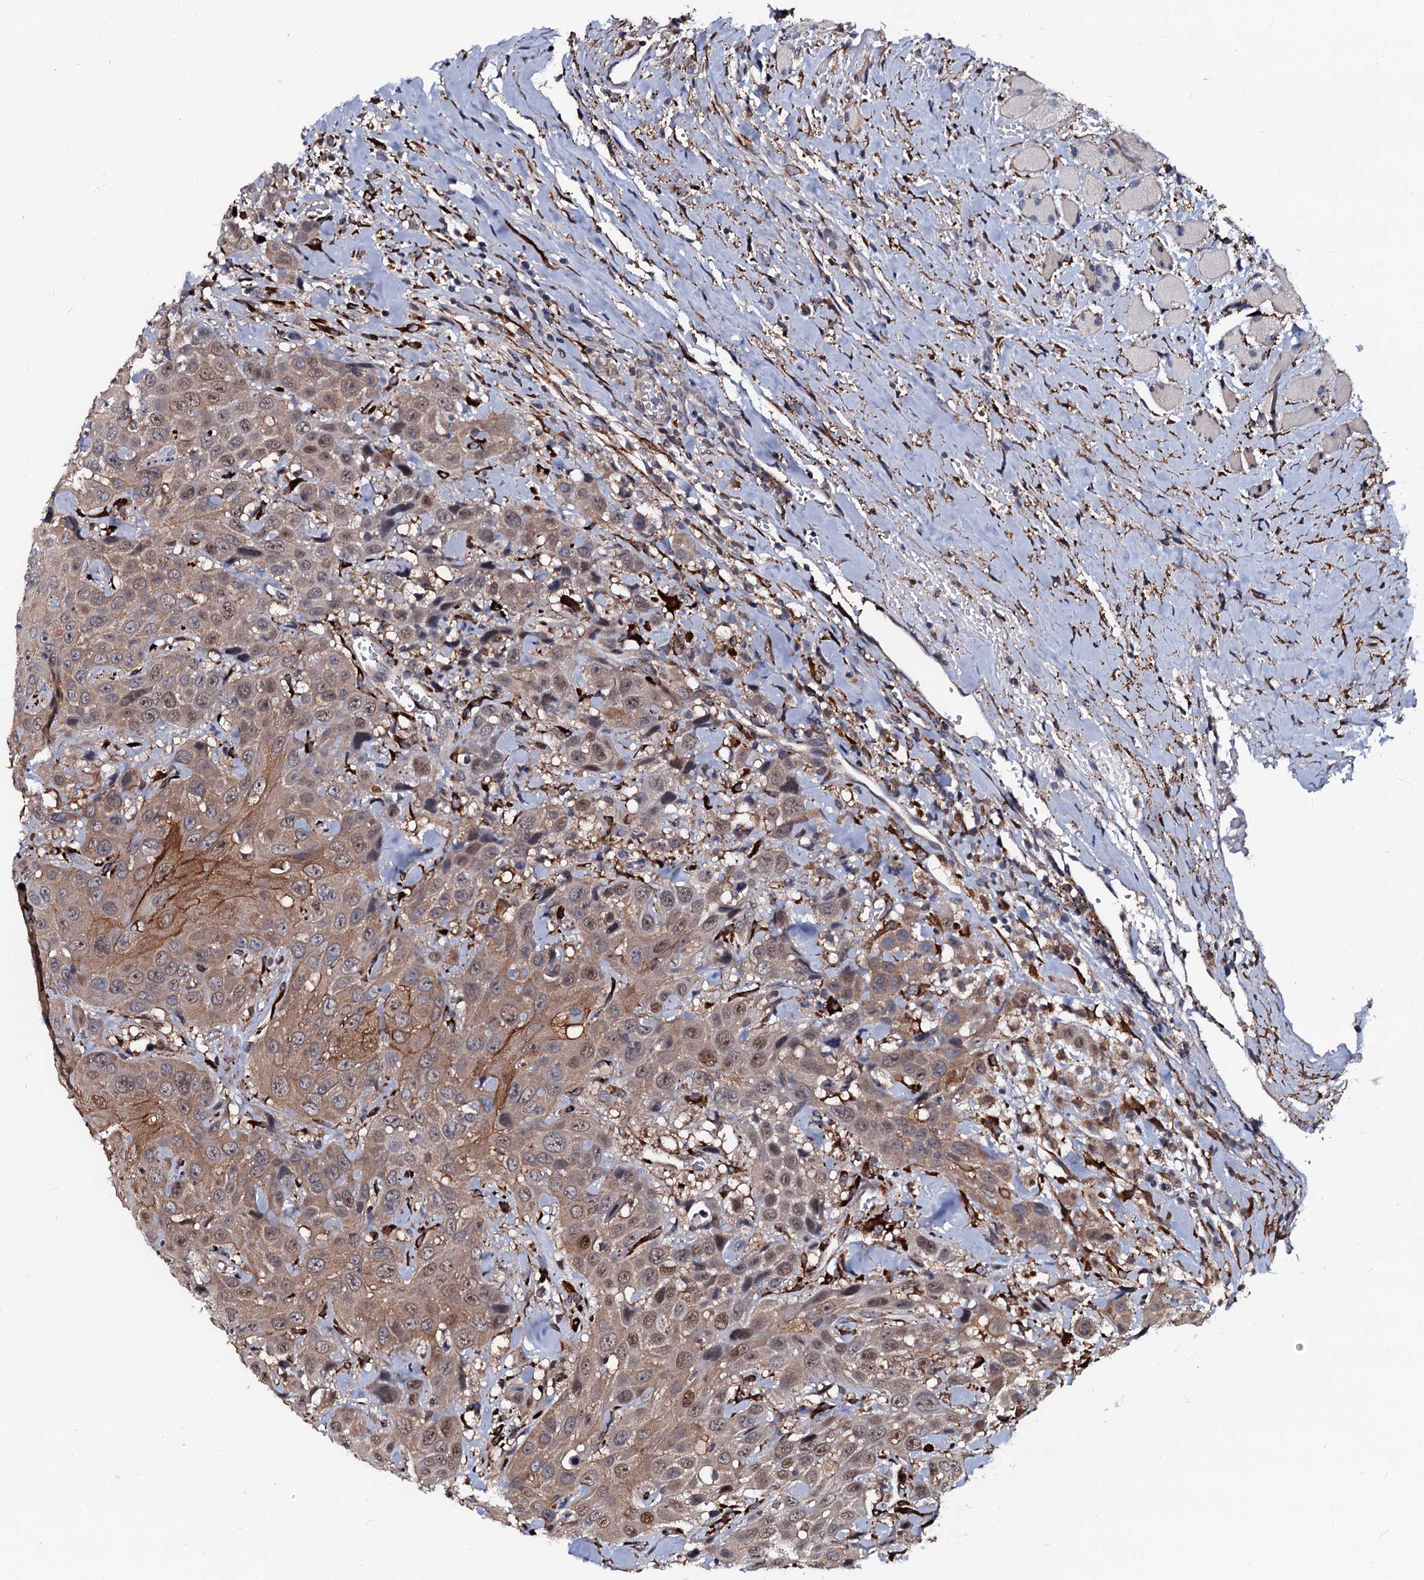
{"staining": {"intensity": "moderate", "quantity": ">75%", "location": "cytoplasmic/membranous,nuclear"}, "tissue": "head and neck cancer", "cell_type": "Tumor cells", "image_type": "cancer", "snomed": [{"axis": "morphology", "description": "Squamous cell carcinoma, NOS"}, {"axis": "topography", "description": "Head-Neck"}], "caption": "An IHC photomicrograph of neoplastic tissue is shown. Protein staining in brown highlights moderate cytoplasmic/membranous and nuclear positivity in head and neck squamous cell carcinoma within tumor cells.", "gene": "N4BP1", "patient": {"sex": "male", "age": 81}}